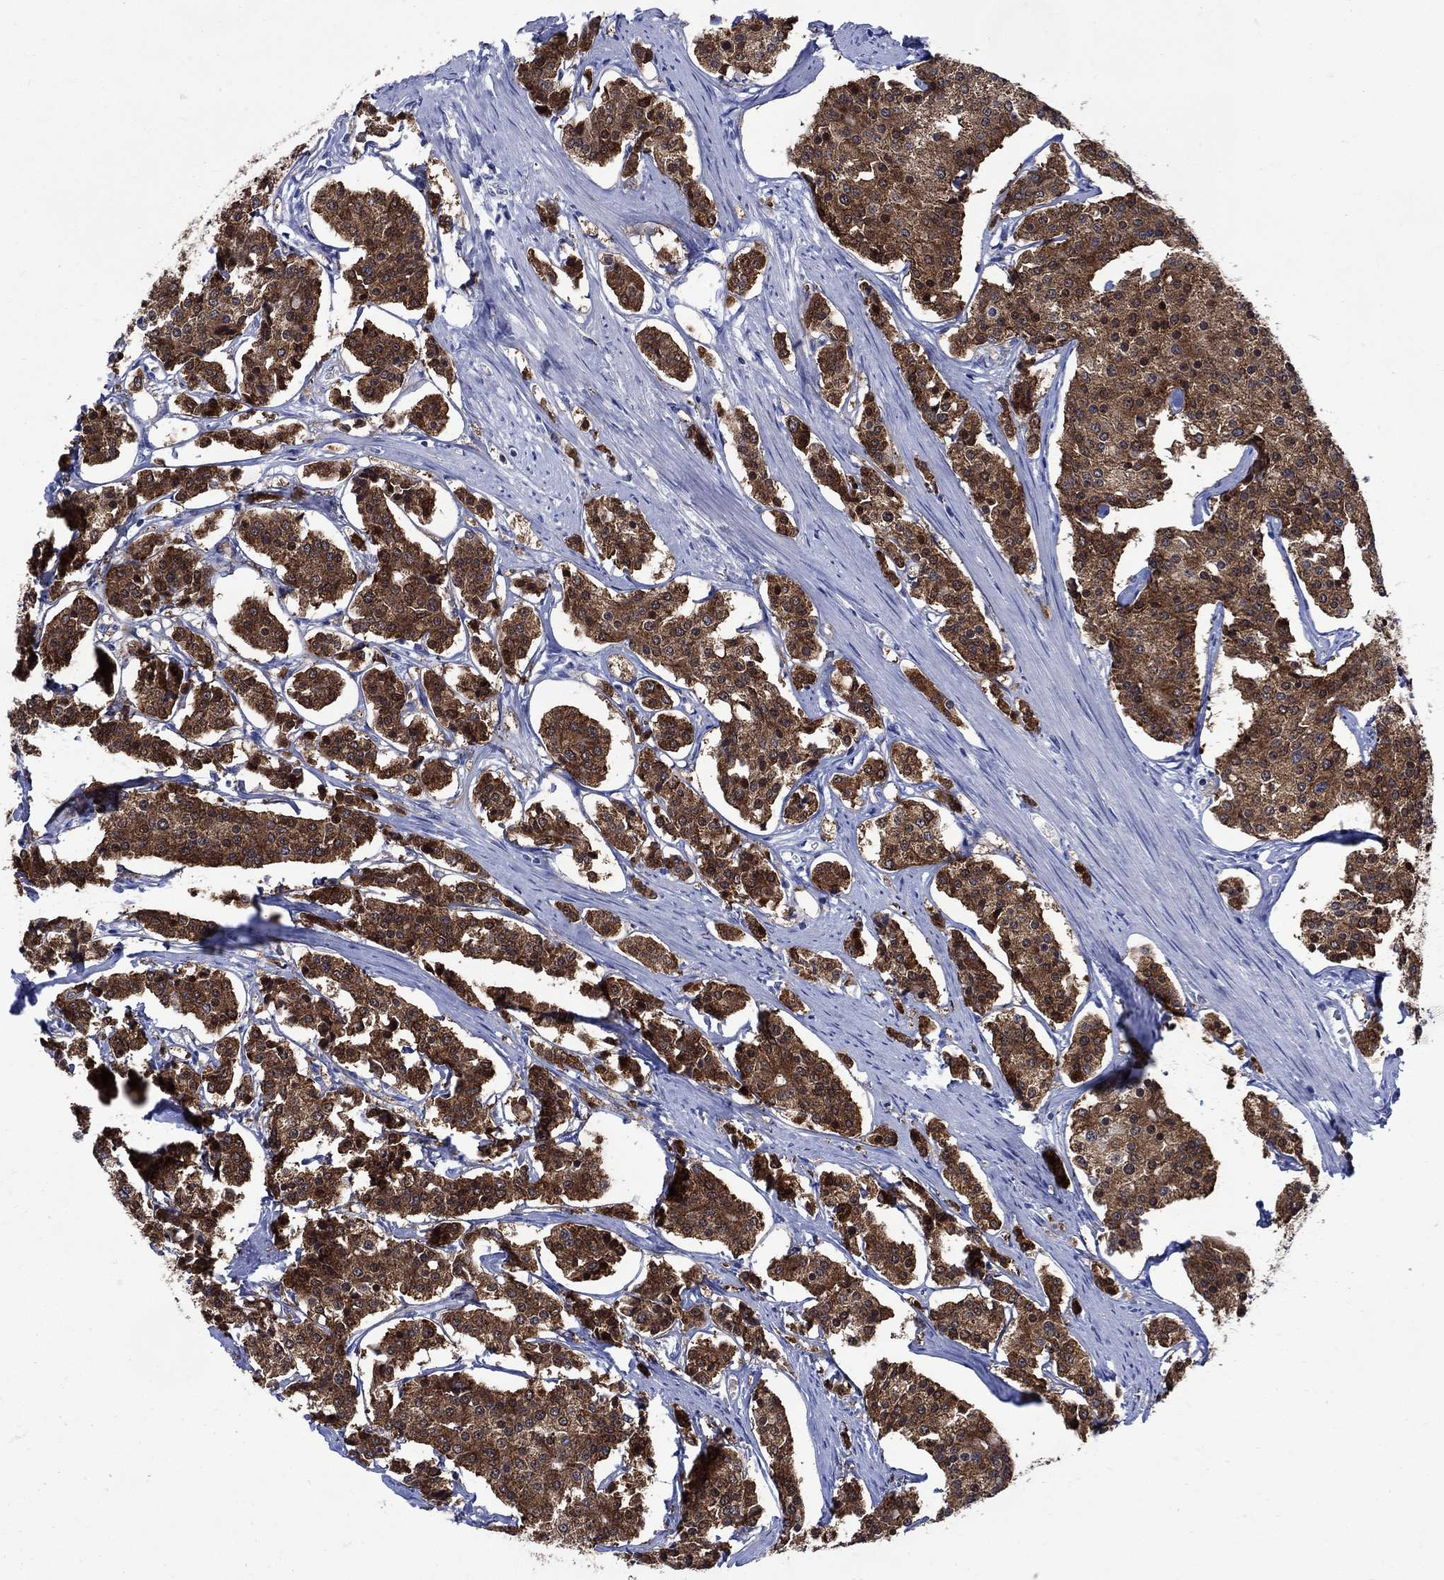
{"staining": {"intensity": "strong", "quantity": ">75%", "location": "cytoplasmic/membranous"}, "tissue": "carcinoid", "cell_type": "Tumor cells", "image_type": "cancer", "snomed": [{"axis": "morphology", "description": "Carcinoid, malignant, NOS"}, {"axis": "topography", "description": "Small intestine"}], "caption": "Protein expression by IHC demonstrates strong cytoplasmic/membranous expression in about >75% of tumor cells in carcinoid.", "gene": "CPLX2", "patient": {"sex": "female", "age": 65}}